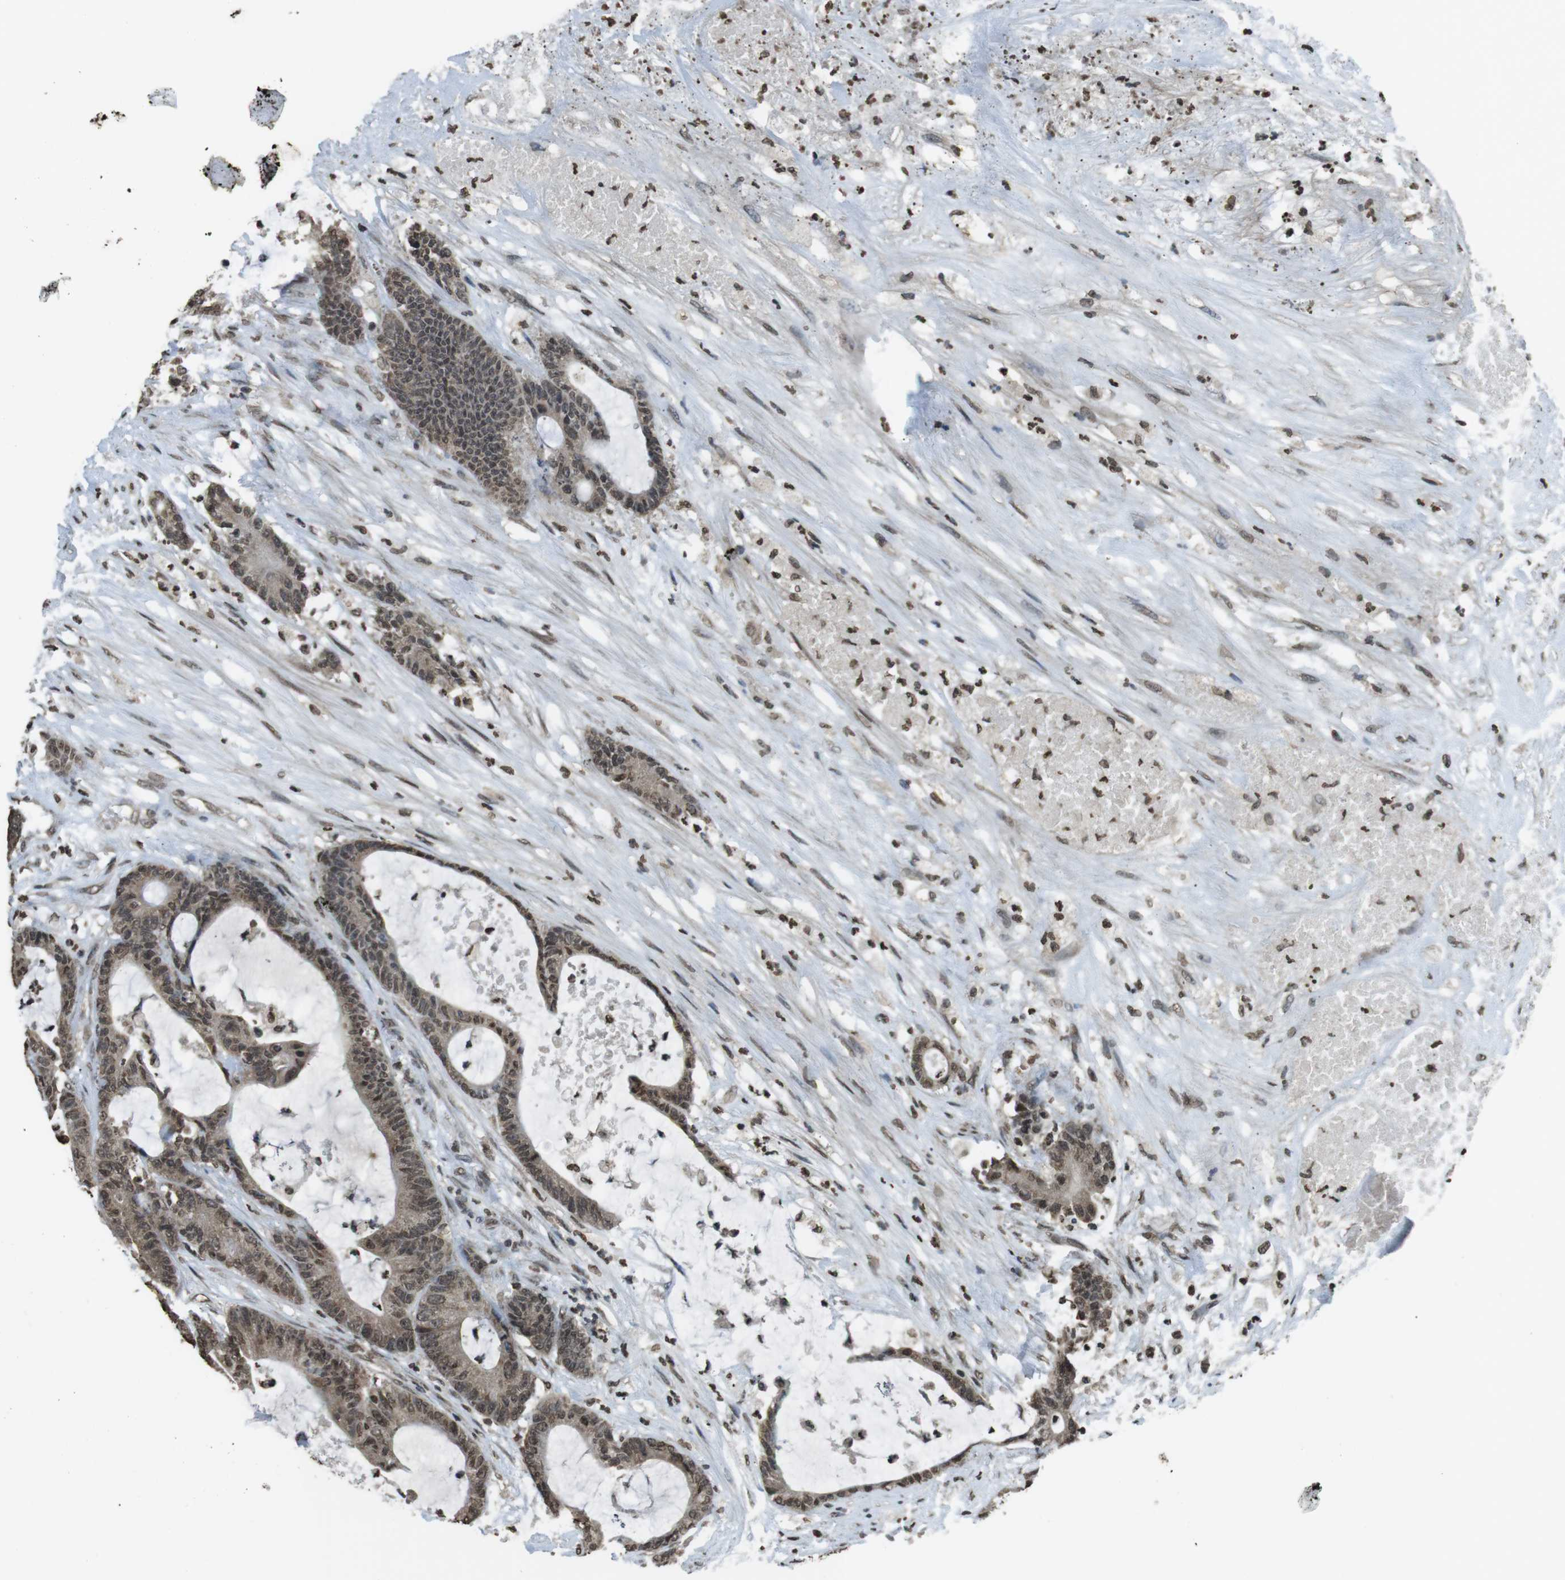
{"staining": {"intensity": "moderate", "quantity": ">75%", "location": "nuclear"}, "tissue": "colorectal cancer", "cell_type": "Tumor cells", "image_type": "cancer", "snomed": [{"axis": "morphology", "description": "Adenocarcinoma, NOS"}, {"axis": "topography", "description": "Colon"}], "caption": "IHC staining of adenocarcinoma (colorectal), which reveals medium levels of moderate nuclear expression in about >75% of tumor cells indicating moderate nuclear protein expression. The staining was performed using DAB (3,3'-diaminobenzidine) (brown) for protein detection and nuclei were counterstained in hematoxylin (blue).", "gene": "MAF", "patient": {"sex": "female", "age": 84}}